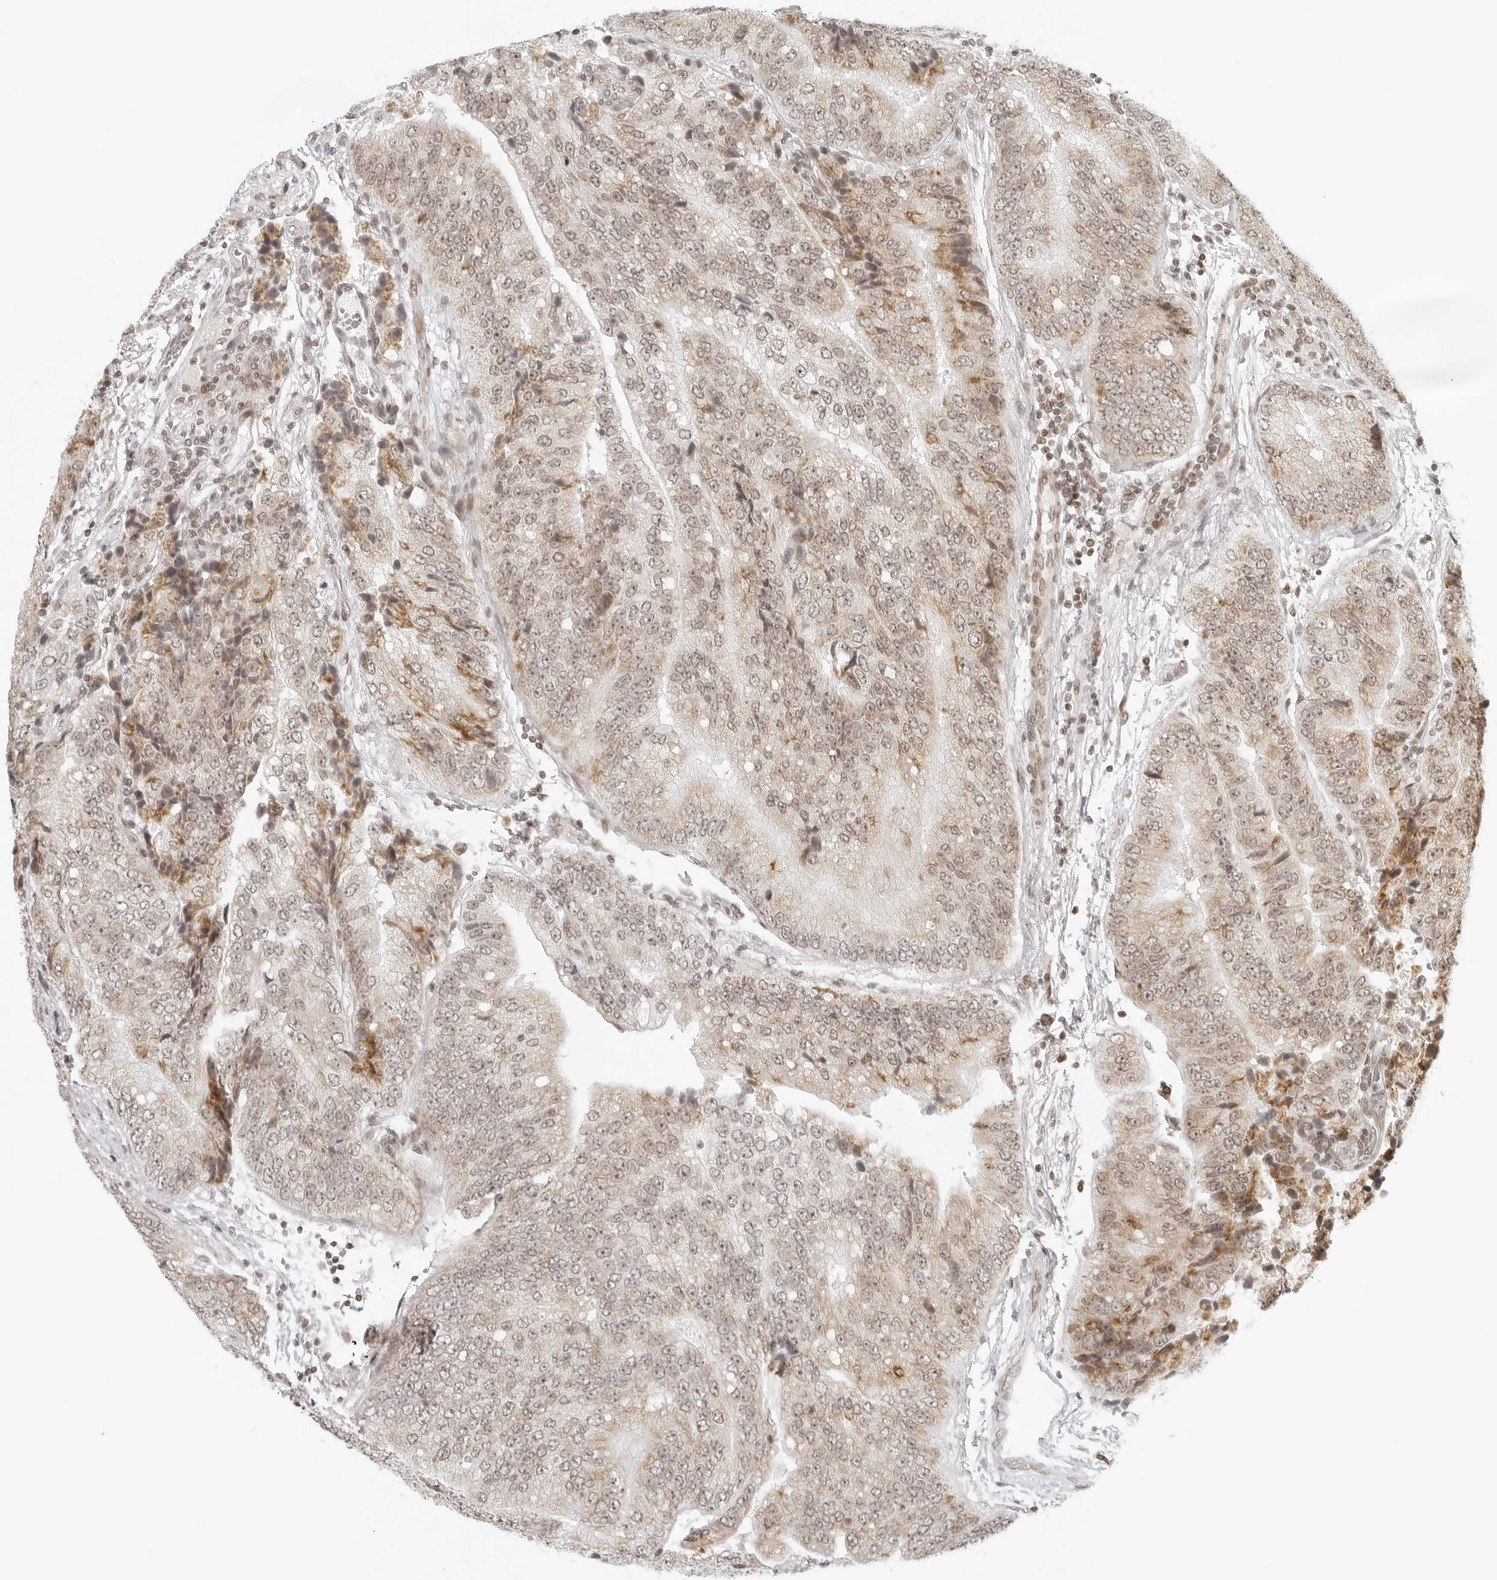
{"staining": {"intensity": "weak", "quantity": ">75%", "location": "cytoplasmic/membranous,nuclear"}, "tissue": "prostate cancer", "cell_type": "Tumor cells", "image_type": "cancer", "snomed": [{"axis": "morphology", "description": "Adenocarcinoma, High grade"}, {"axis": "topography", "description": "Prostate"}], "caption": "Human adenocarcinoma (high-grade) (prostate) stained for a protein (brown) shows weak cytoplasmic/membranous and nuclear positive positivity in about >75% of tumor cells.", "gene": "ZNF407", "patient": {"sex": "male", "age": 70}}